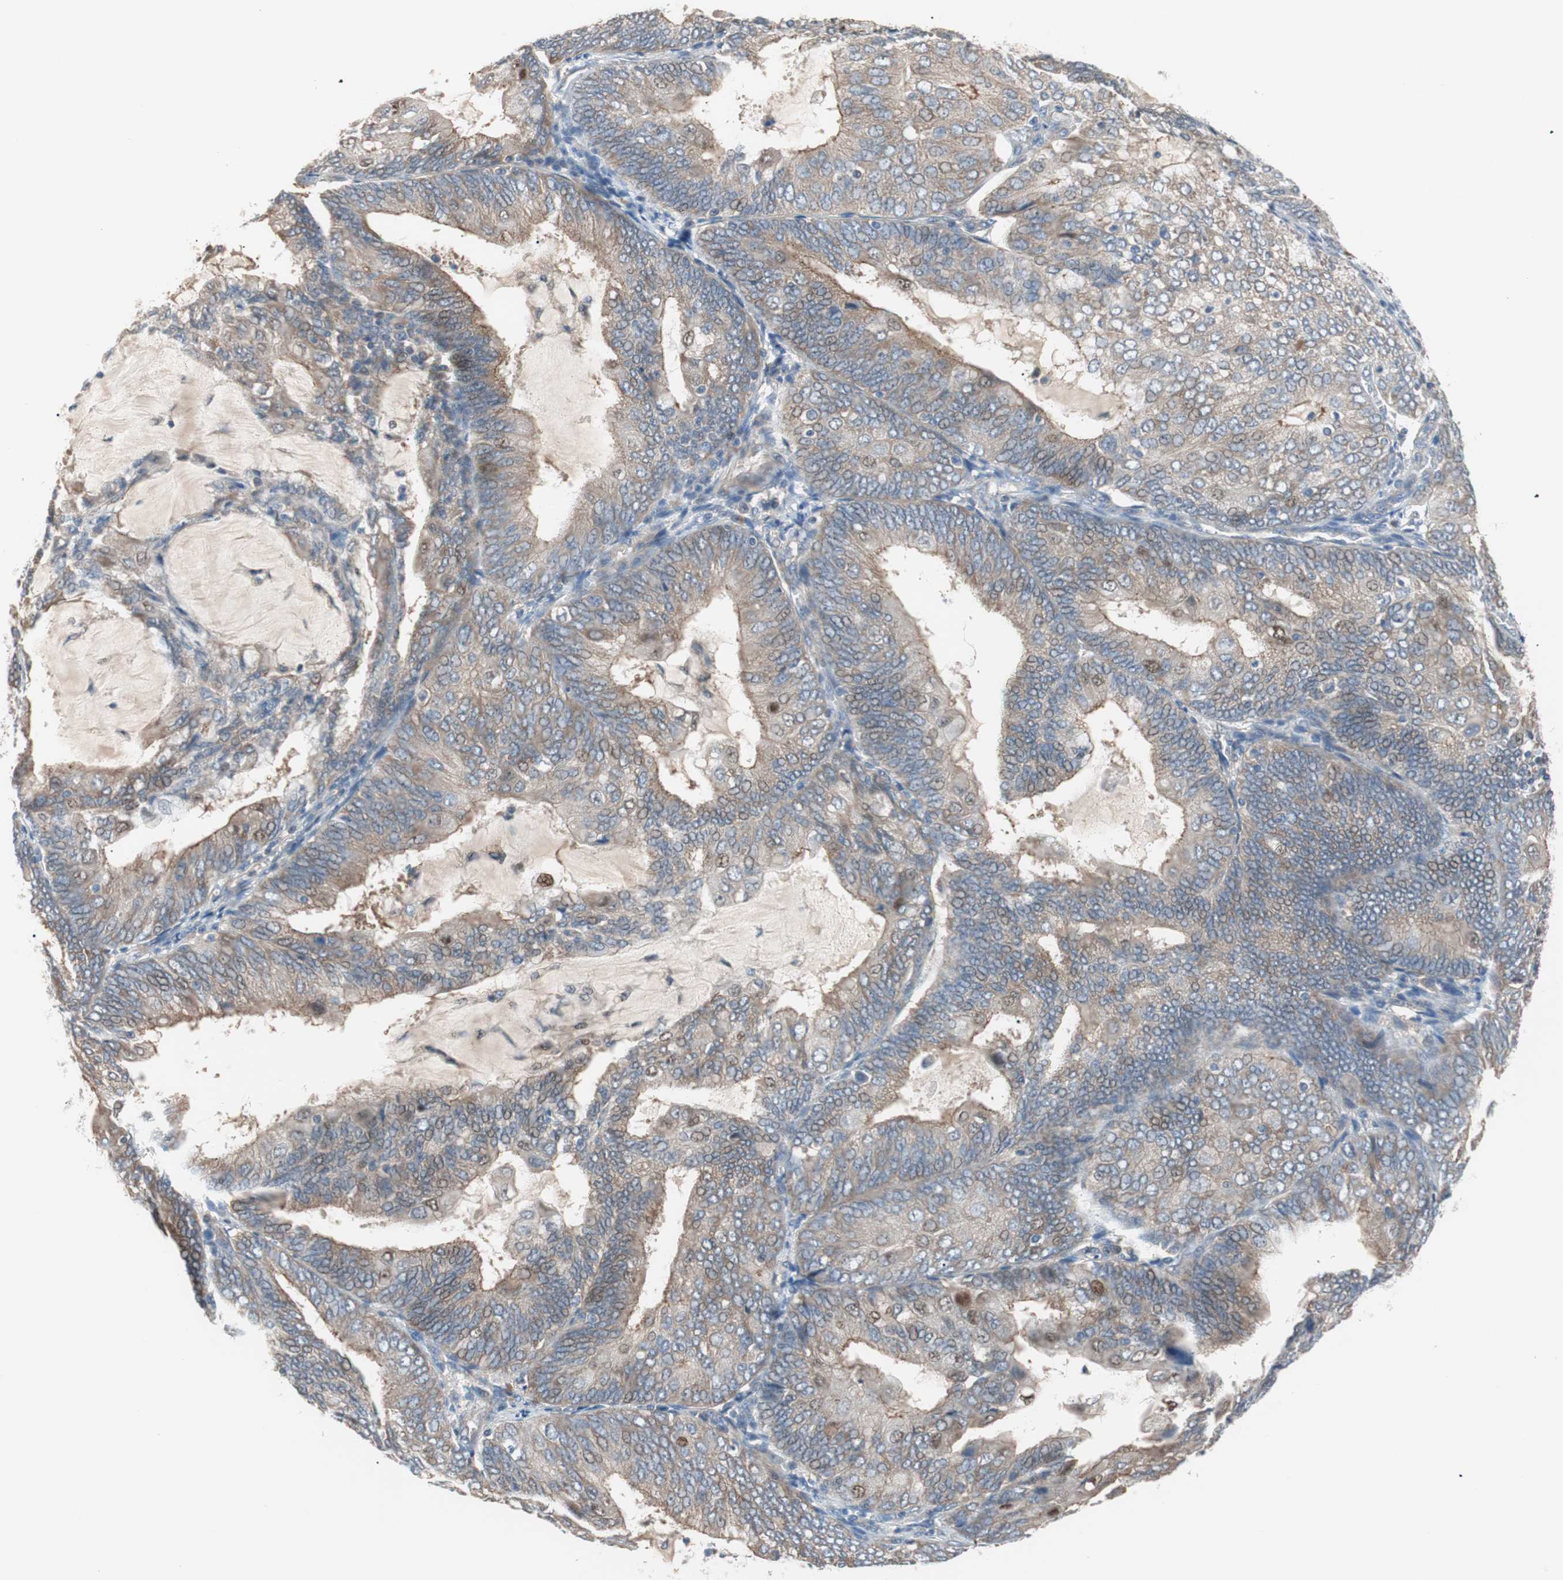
{"staining": {"intensity": "weak", "quantity": ">75%", "location": "cytoplasmic/membranous"}, "tissue": "endometrial cancer", "cell_type": "Tumor cells", "image_type": "cancer", "snomed": [{"axis": "morphology", "description": "Adenocarcinoma, NOS"}, {"axis": "topography", "description": "Endometrium"}], "caption": "This image reveals endometrial adenocarcinoma stained with immunohistochemistry to label a protein in brown. The cytoplasmic/membranous of tumor cells show weak positivity for the protein. Nuclei are counter-stained blue.", "gene": "PCK1", "patient": {"sex": "female", "age": 81}}